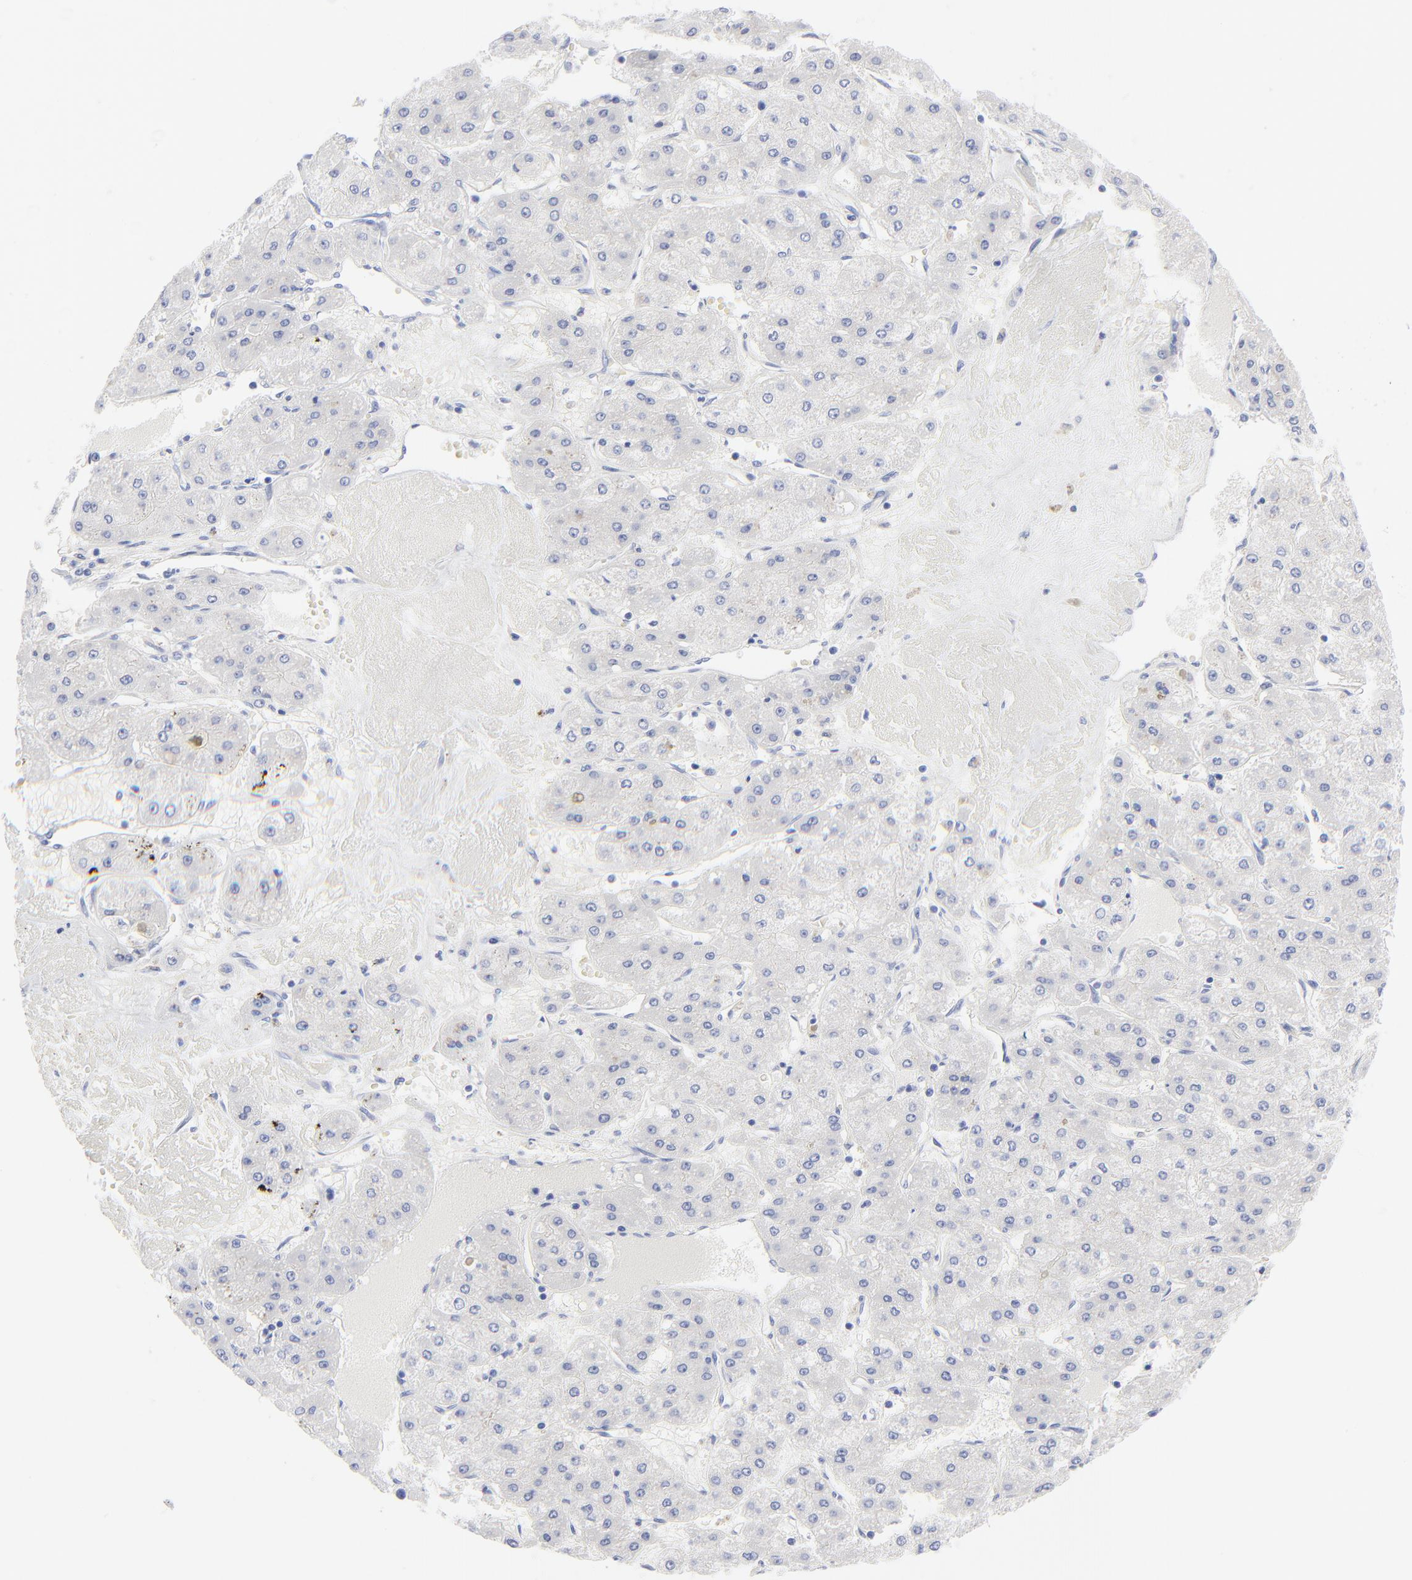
{"staining": {"intensity": "negative", "quantity": "none", "location": "none"}, "tissue": "liver cancer", "cell_type": "Tumor cells", "image_type": "cancer", "snomed": [{"axis": "morphology", "description": "Carcinoma, Hepatocellular, NOS"}, {"axis": "topography", "description": "Liver"}], "caption": "Histopathology image shows no protein positivity in tumor cells of liver hepatocellular carcinoma tissue.", "gene": "PSD3", "patient": {"sex": "female", "age": 52}}